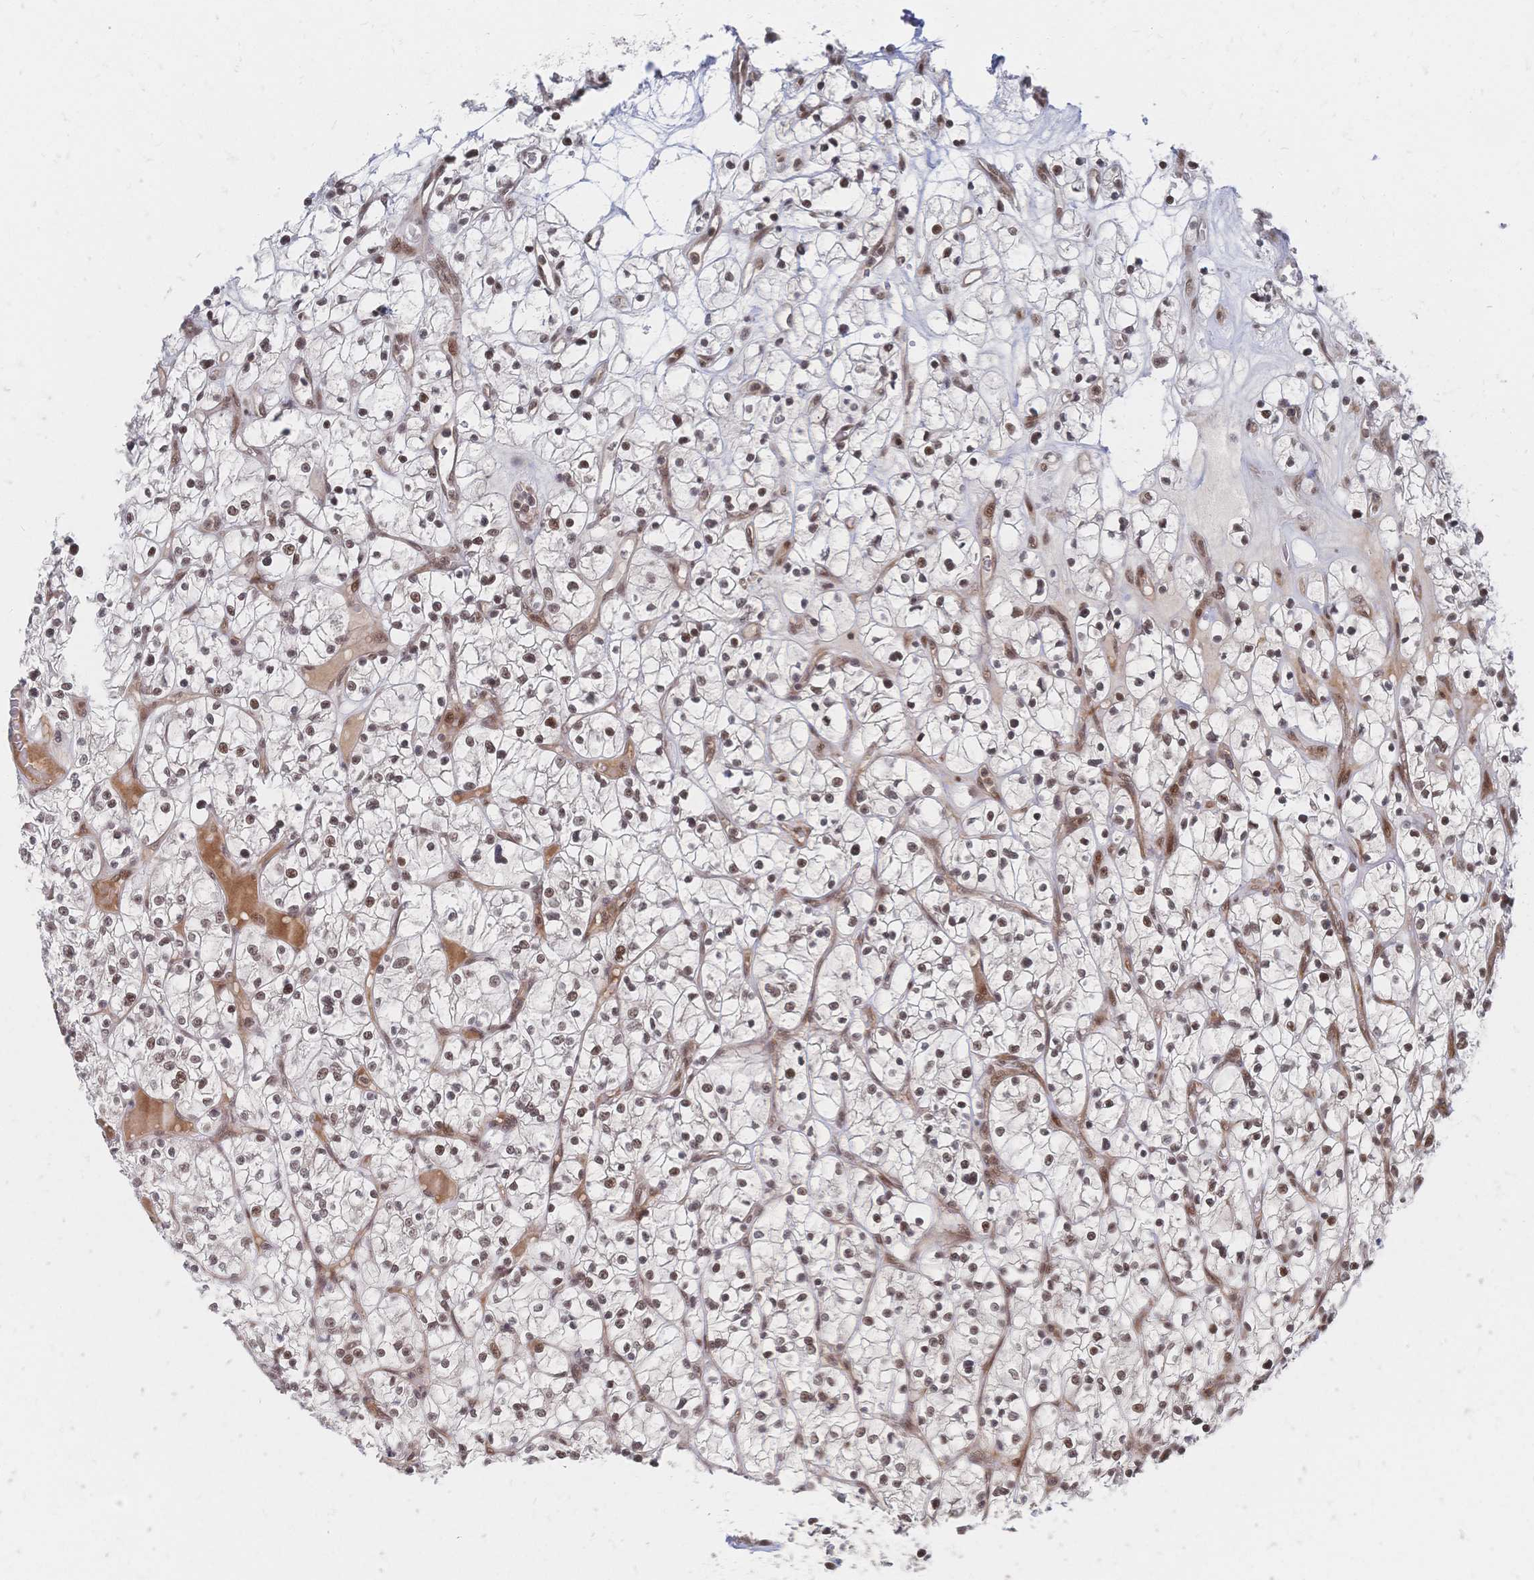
{"staining": {"intensity": "moderate", "quantity": "25%-75%", "location": "nuclear"}, "tissue": "renal cancer", "cell_type": "Tumor cells", "image_type": "cancer", "snomed": [{"axis": "morphology", "description": "Adenocarcinoma, NOS"}, {"axis": "topography", "description": "Kidney"}], "caption": "Moderate nuclear protein expression is appreciated in approximately 25%-75% of tumor cells in renal cancer (adenocarcinoma). The protein of interest is stained brown, and the nuclei are stained in blue (DAB IHC with brightfield microscopy, high magnification).", "gene": "NELFA", "patient": {"sex": "female", "age": 64}}